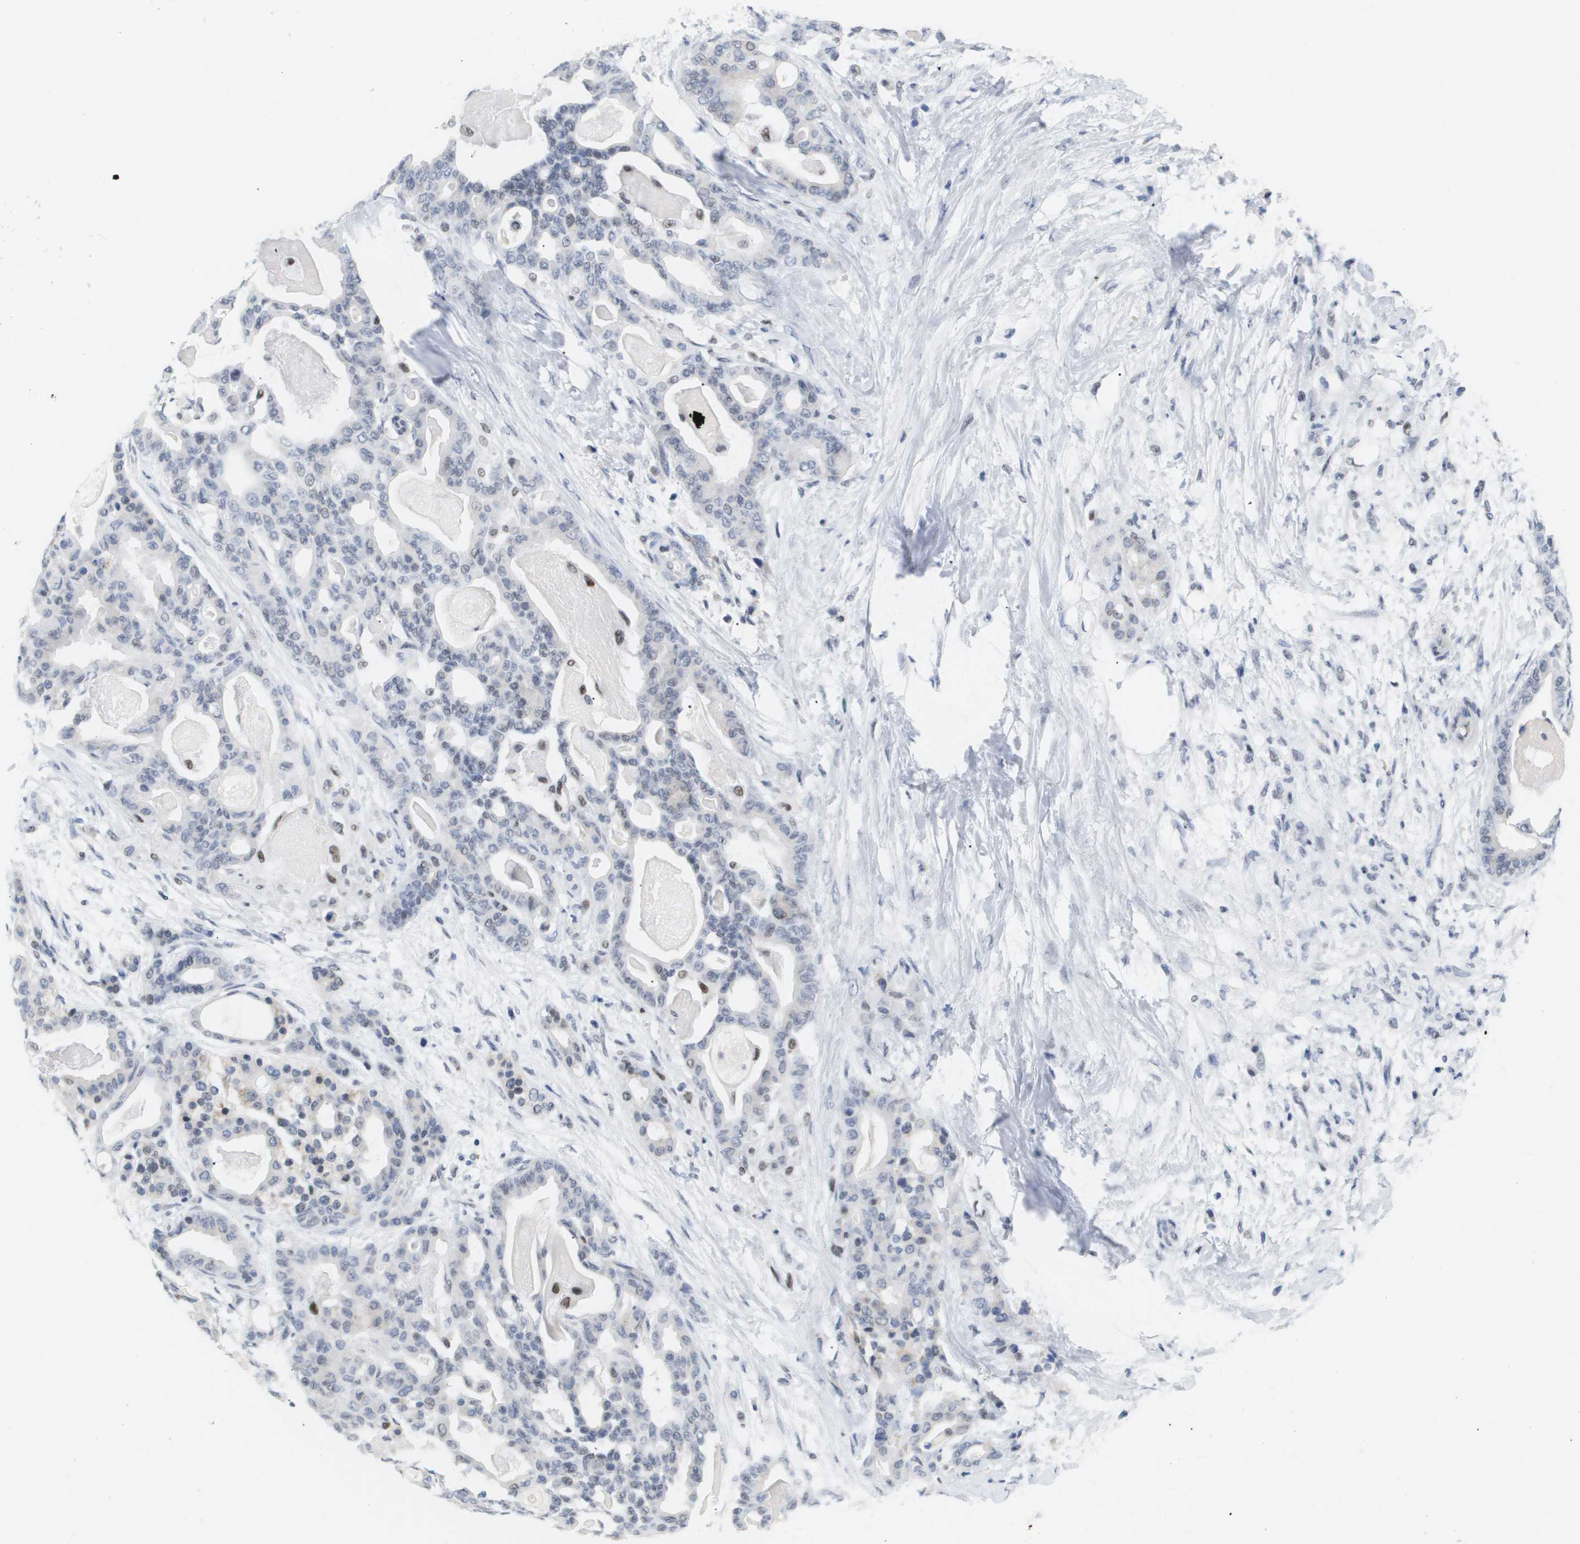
{"staining": {"intensity": "negative", "quantity": "none", "location": "none"}, "tissue": "pancreatic cancer", "cell_type": "Tumor cells", "image_type": "cancer", "snomed": [{"axis": "morphology", "description": "Adenocarcinoma, NOS"}, {"axis": "topography", "description": "Pancreas"}], "caption": "This is an immunohistochemistry (IHC) image of human pancreatic cancer. There is no staining in tumor cells.", "gene": "PPARD", "patient": {"sex": "male", "age": 63}}